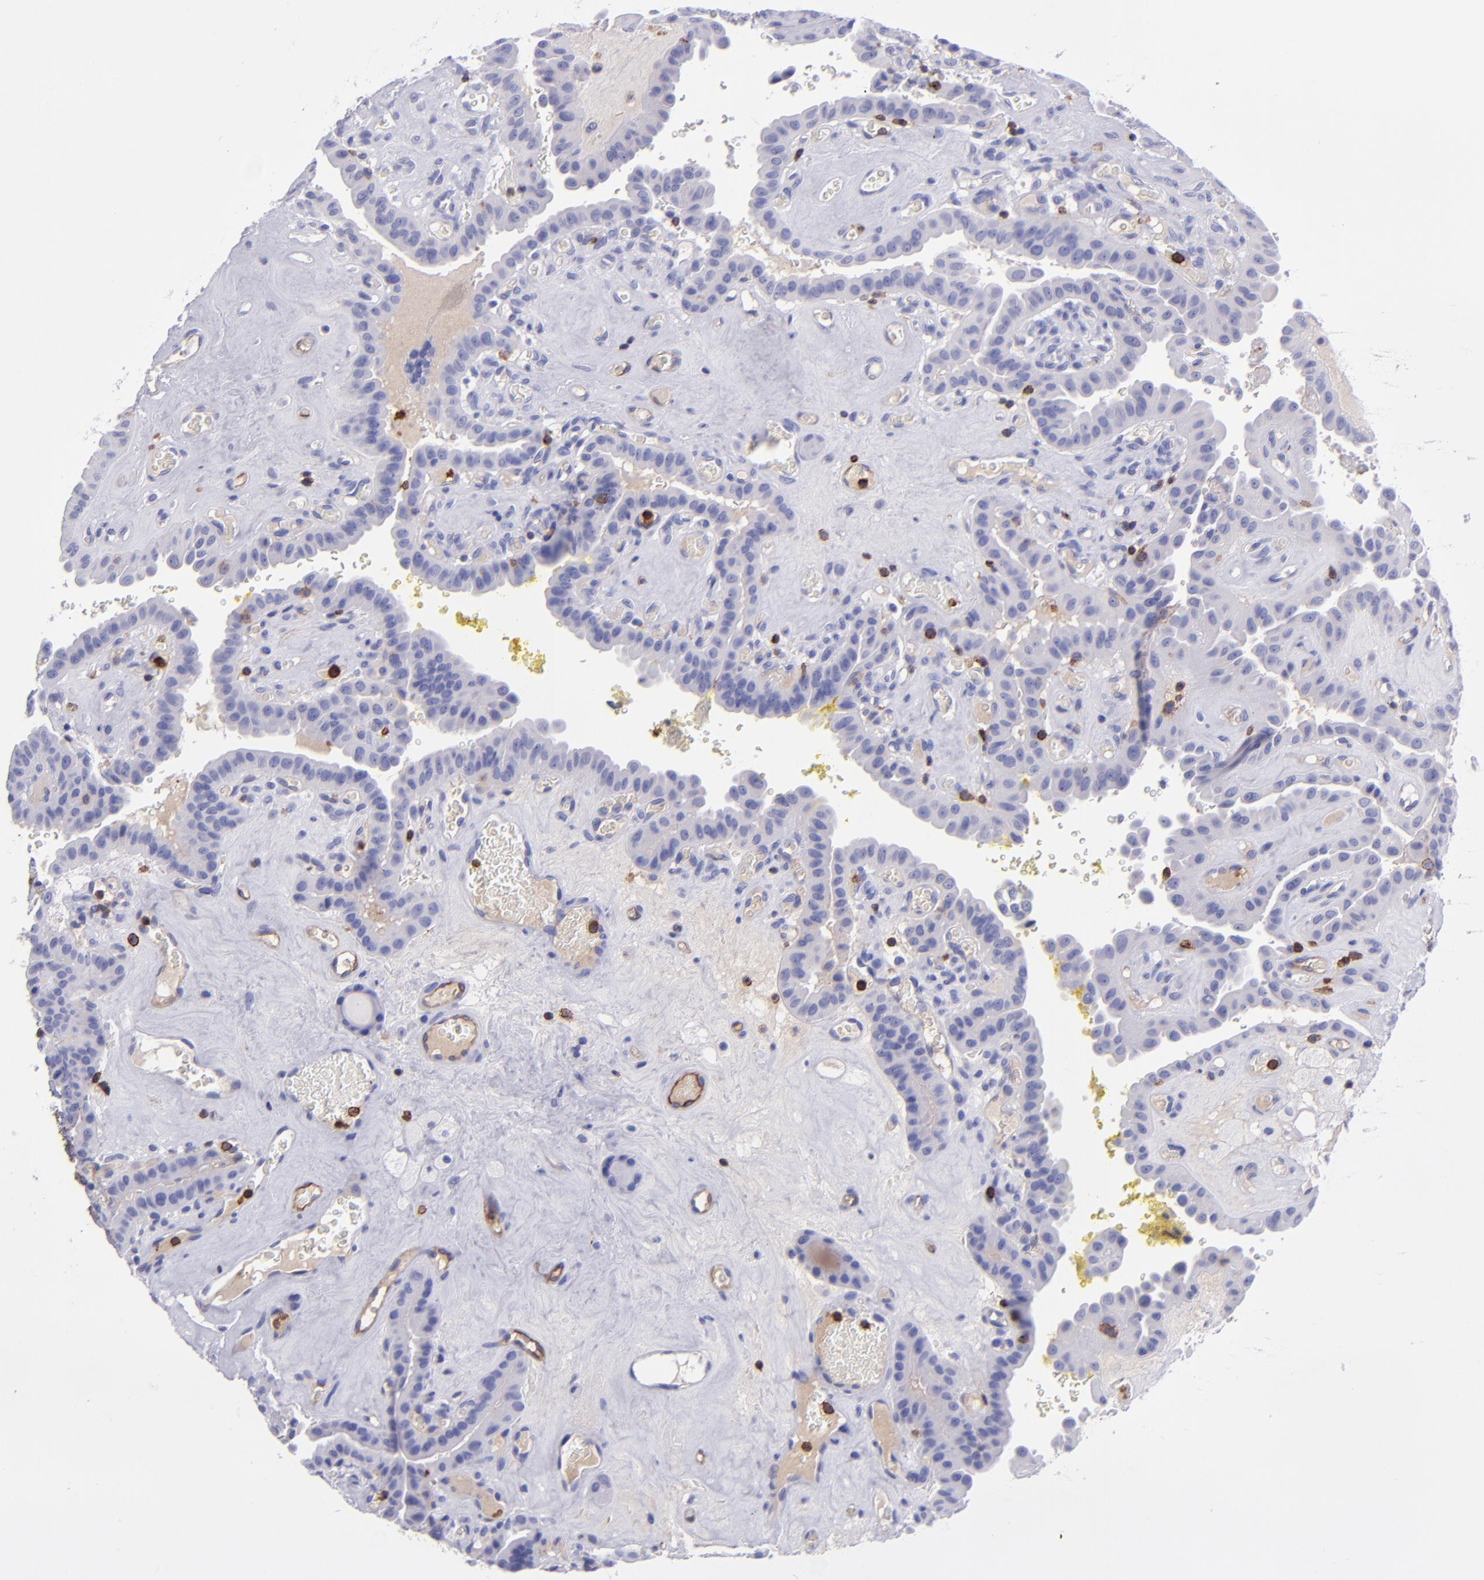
{"staining": {"intensity": "negative", "quantity": "none", "location": "none"}, "tissue": "thyroid cancer", "cell_type": "Tumor cells", "image_type": "cancer", "snomed": [{"axis": "morphology", "description": "Papillary adenocarcinoma, NOS"}, {"axis": "topography", "description": "Thyroid gland"}], "caption": "This is a histopathology image of immunohistochemistry (IHC) staining of papillary adenocarcinoma (thyroid), which shows no expression in tumor cells.", "gene": "ICAM3", "patient": {"sex": "male", "age": 87}}